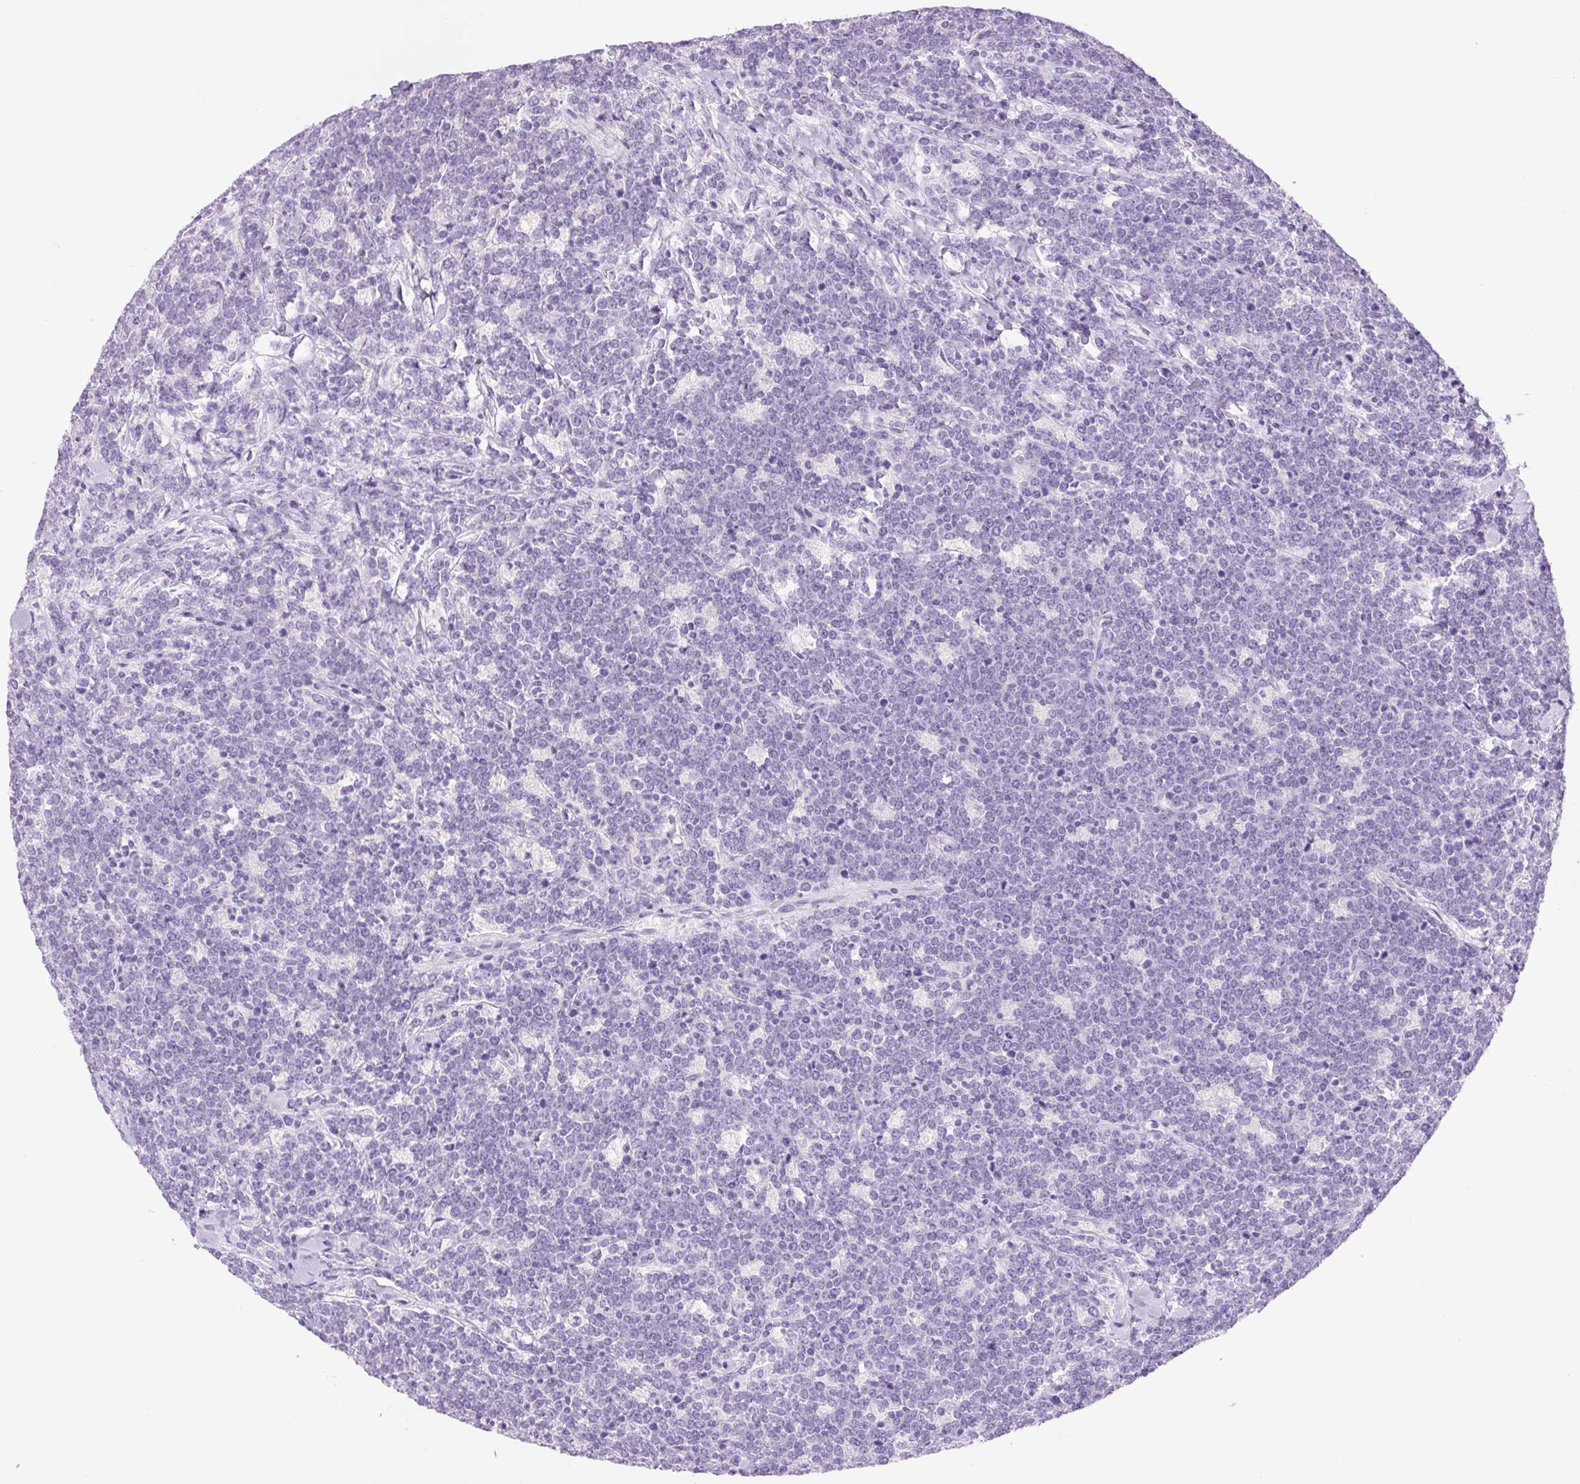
{"staining": {"intensity": "negative", "quantity": "none", "location": "none"}, "tissue": "lymphoma", "cell_type": "Tumor cells", "image_type": "cancer", "snomed": [{"axis": "morphology", "description": "Malignant lymphoma, non-Hodgkin's type, High grade"}, {"axis": "topography", "description": "Small intestine"}], "caption": "There is no significant positivity in tumor cells of high-grade malignant lymphoma, non-Hodgkin's type. The staining is performed using DAB brown chromogen with nuclei counter-stained in using hematoxylin.", "gene": "PRRT1", "patient": {"sex": "male", "age": 8}}